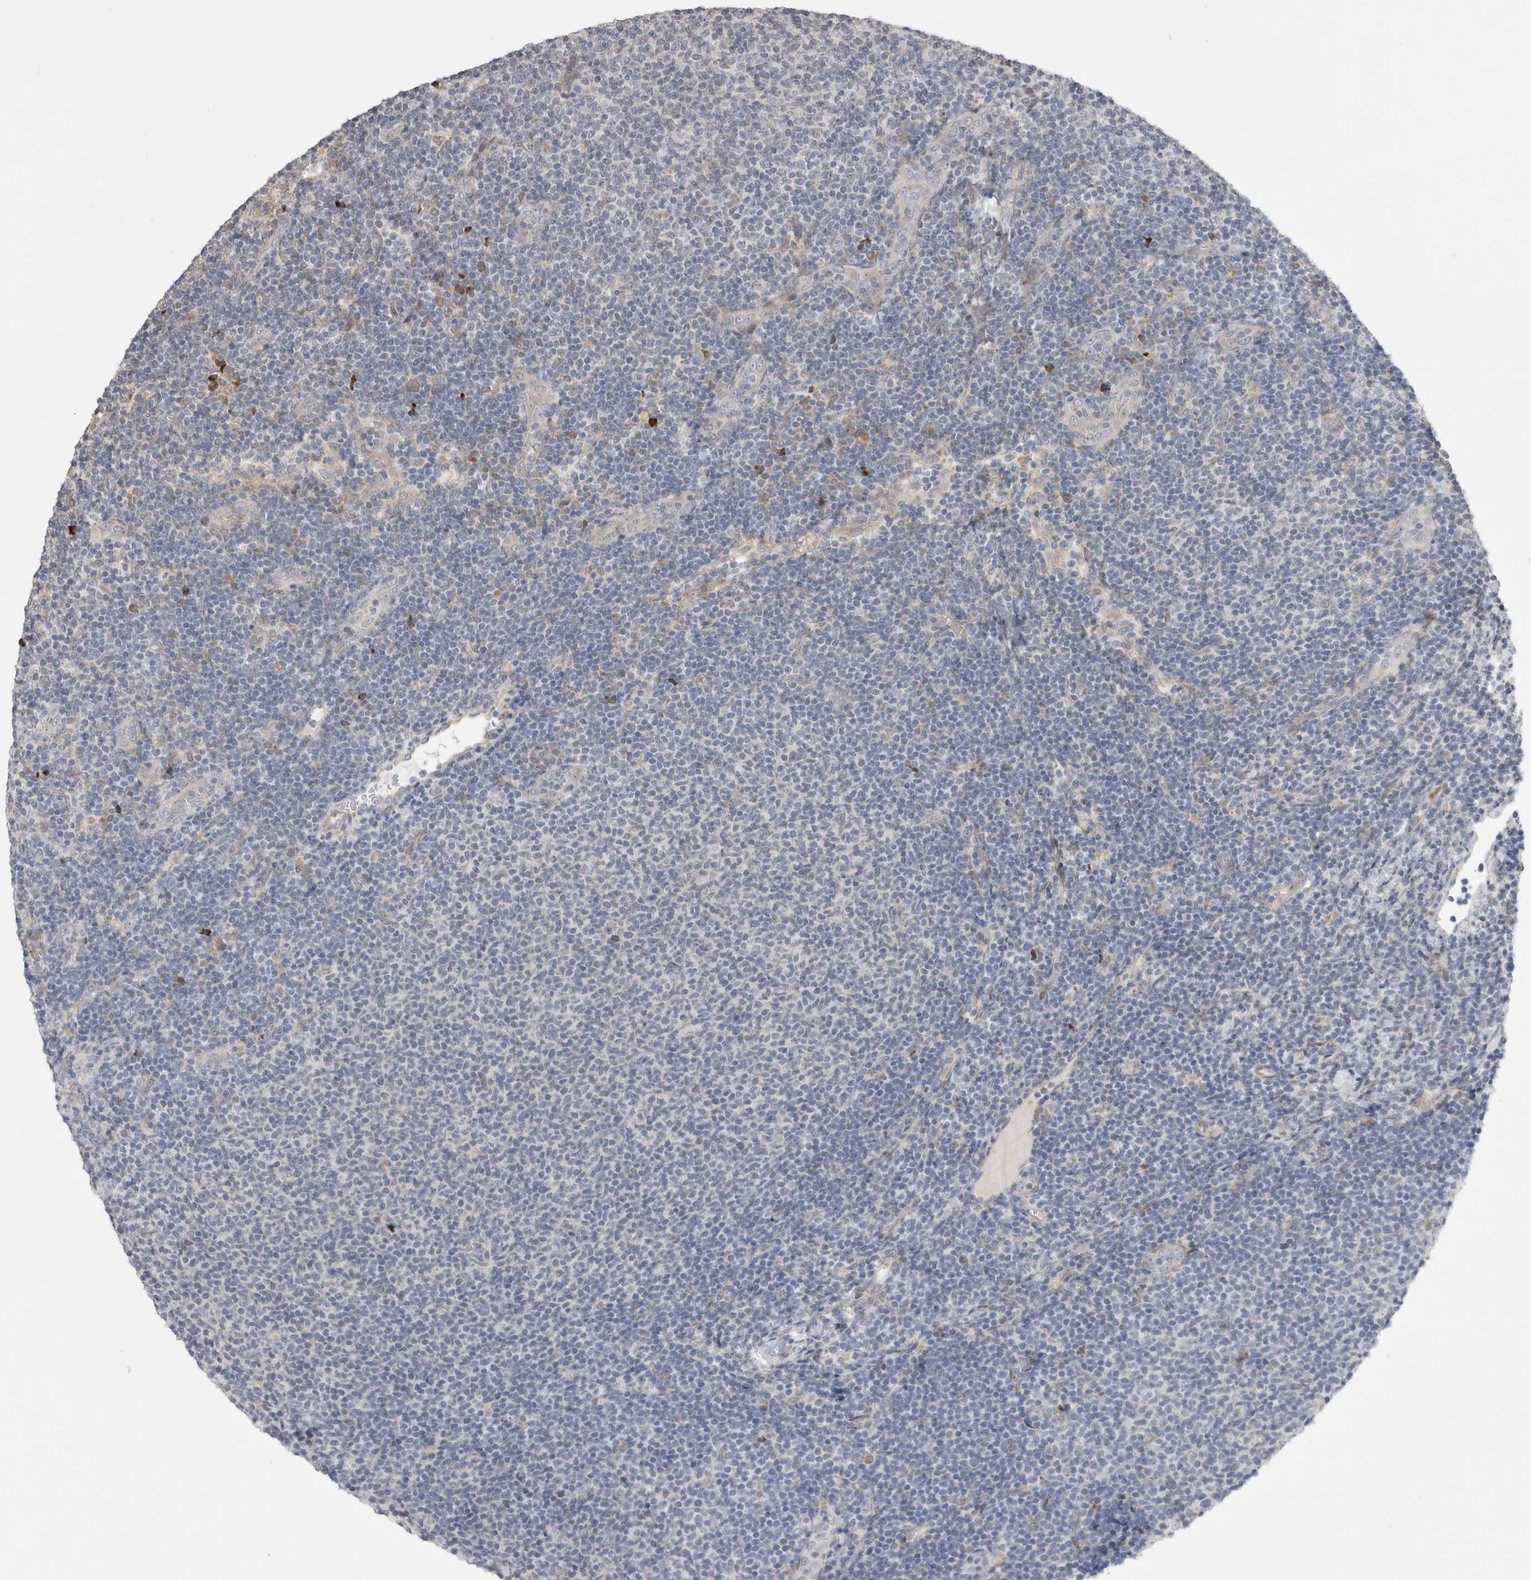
{"staining": {"intensity": "negative", "quantity": "none", "location": "none"}, "tissue": "lymphoma", "cell_type": "Tumor cells", "image_type": "cancer", "snomed": [{"axis": "morphology", "description": "Malignant lymphoma, non-Hodgkin's type, Low grade"}, {"axis": "topography", "description": "Lymph node"}], "caption": "Immunohistochemistry (IHC) of human low-grade malignant lymphoma, non-Hodgkin's type exhibits no staining in tumor cells.", "gene": "TRMT9B", "patient": {"sex": "male", "age": 66}}